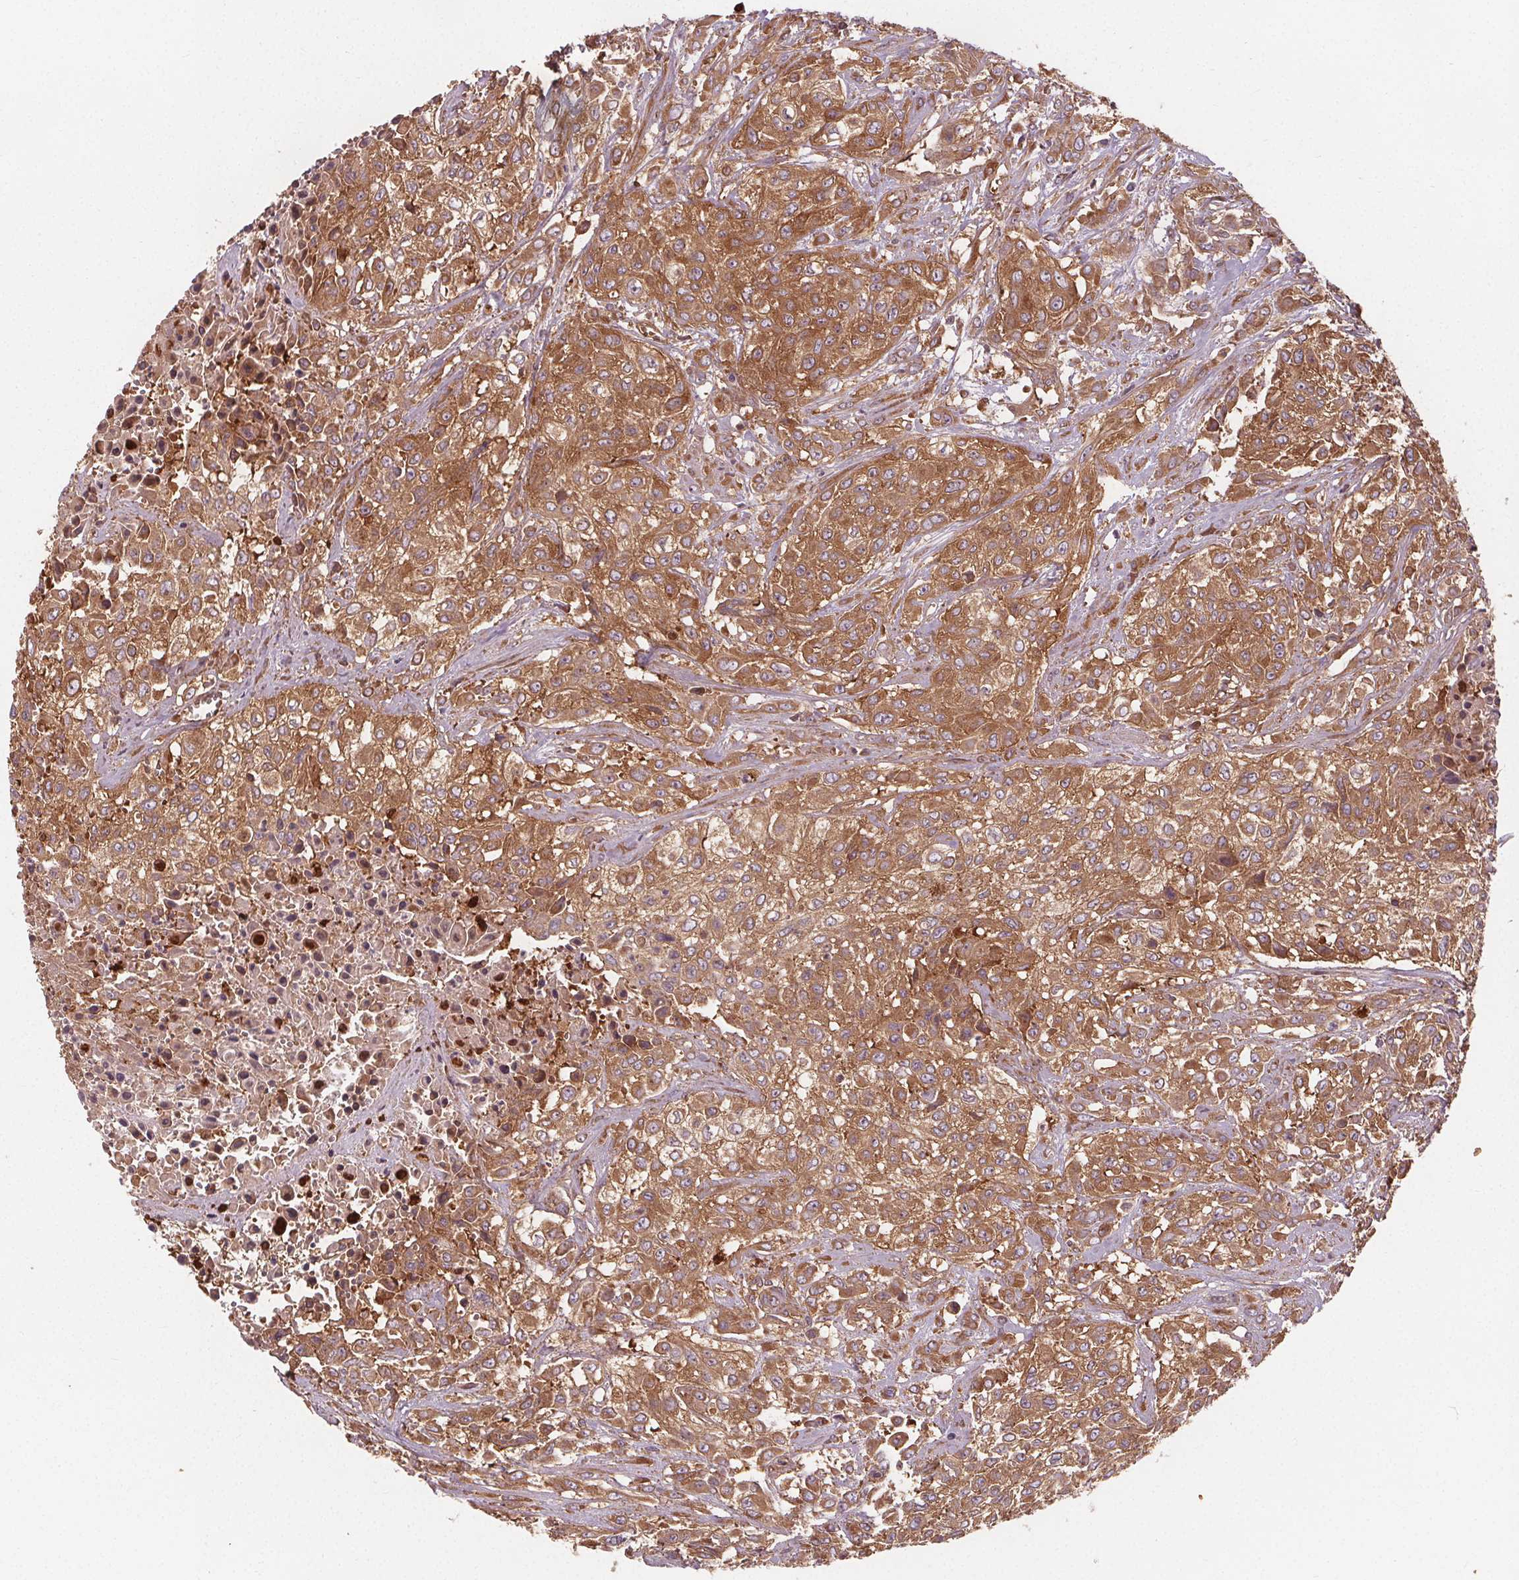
{"staining": {"intensity": "moderate", "quantity": ">75%", "location": "cytoplasmic/membranous"}, "tissue": "urothelial cancer", "cell_type": "Tumor cells", "image_type": "cancer", "snomed": [{"axis": "morphology", "description": "Urothelial carcinoma, High grade"}, {"axis": "topography", "description": "Urinary bladder"}], "caption": "Brown immunohistochemical staining in human urothelial cancer shows moderate cytoplasmic/membranous expression in approximately >75% of tumor cells.", "gene": "EIF3D", "patient": {"sex": "male", "age": 57}}